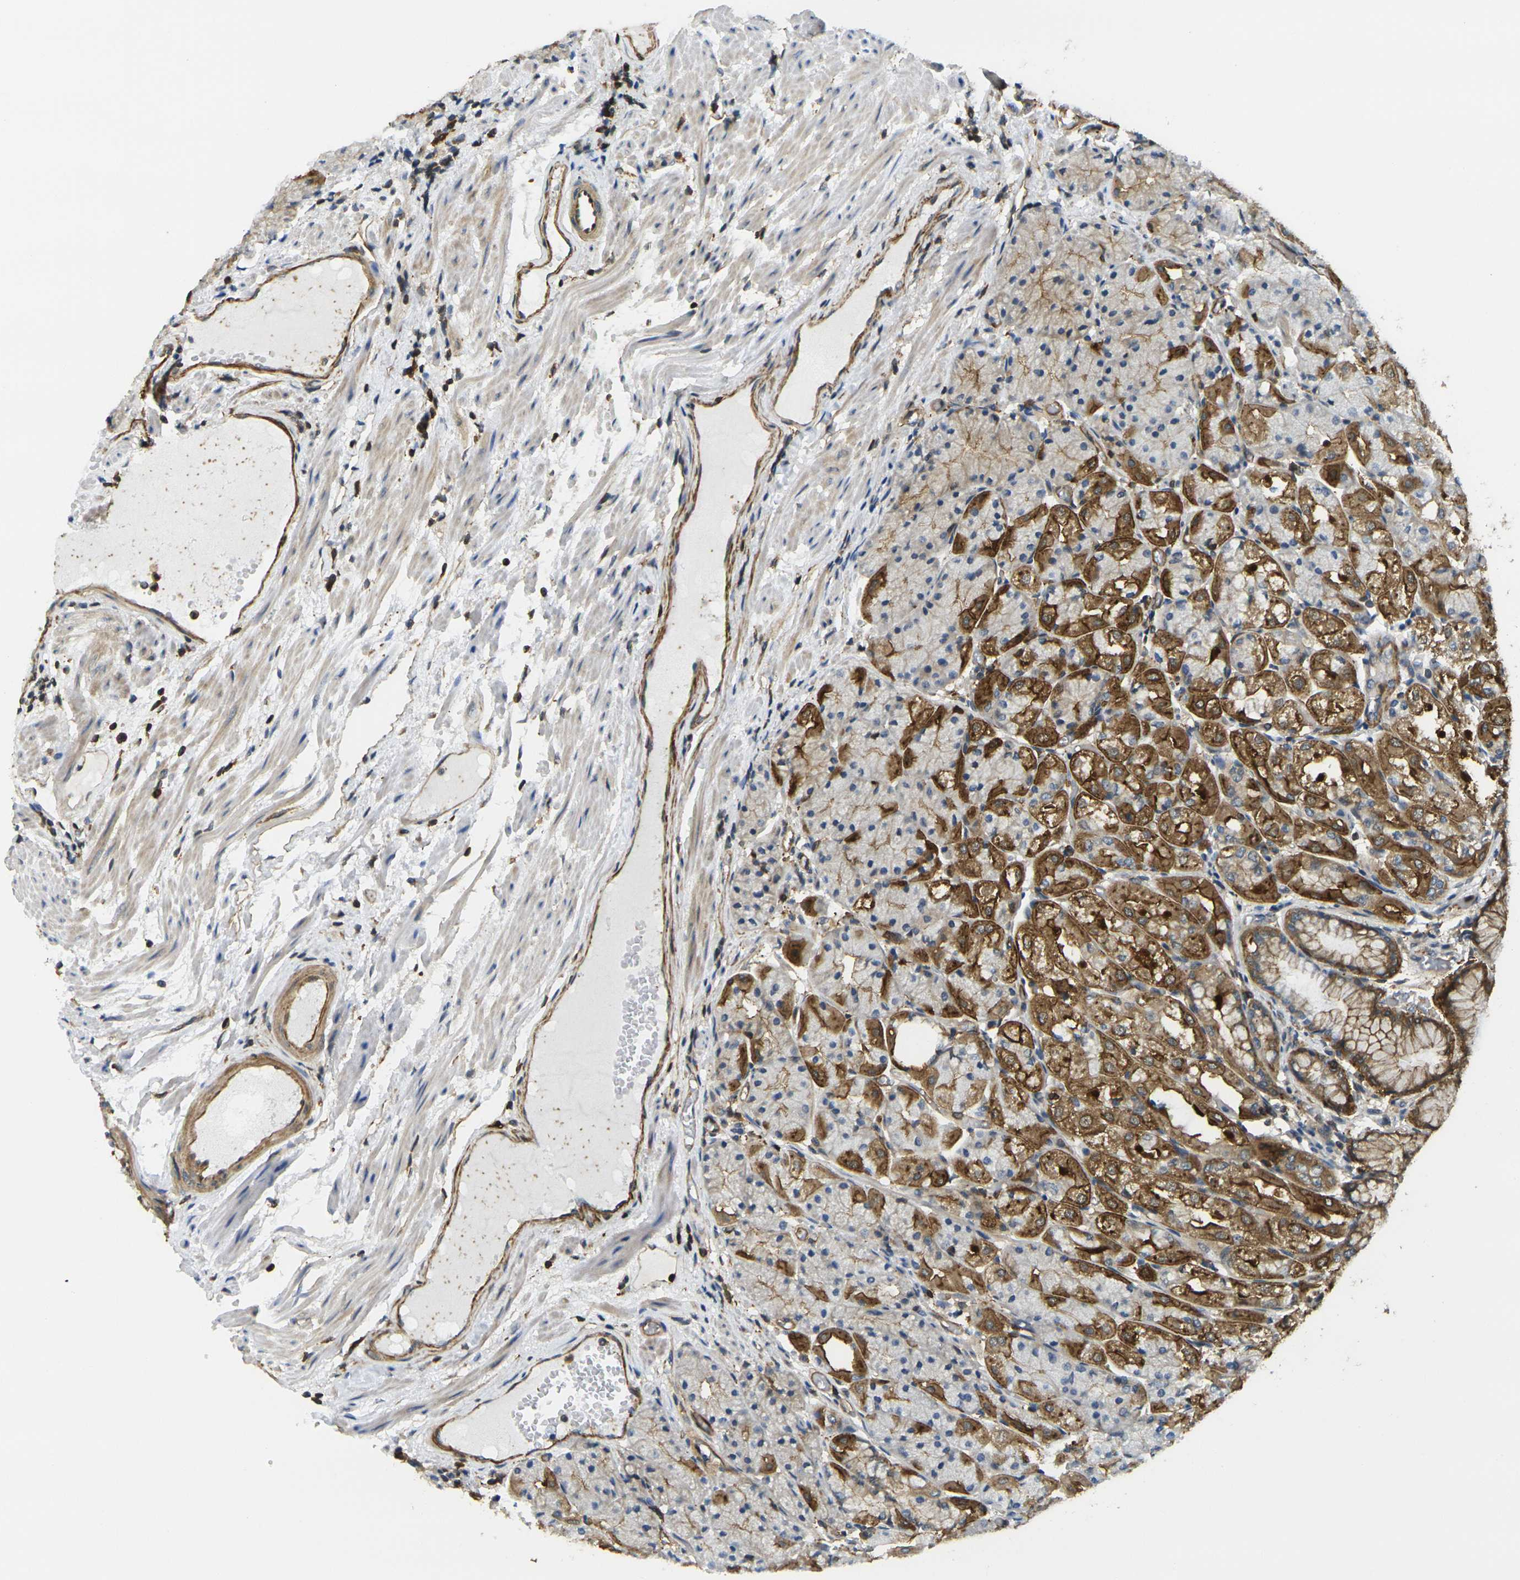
{"staining": {"intensity": "moderate", "quantity": "25%-75%", "location": "cytoplasmic/membranous"}, "tissue": "stomach", "cell_type": "Glandular cells", "image_type": "normal", "snomed": [{"axis": "morphology", "description": "Normal tissue, NOS"}, {"axis": "topography", "description": "Stomach, upper"}], "caption": "A medium amount of moderate cytoplasmic/membranous expression is seen in about 25%-75% of glandular cells in benign stomach.", "gene": "LASP1", "patient": {"sex": "male", "age": 72}}